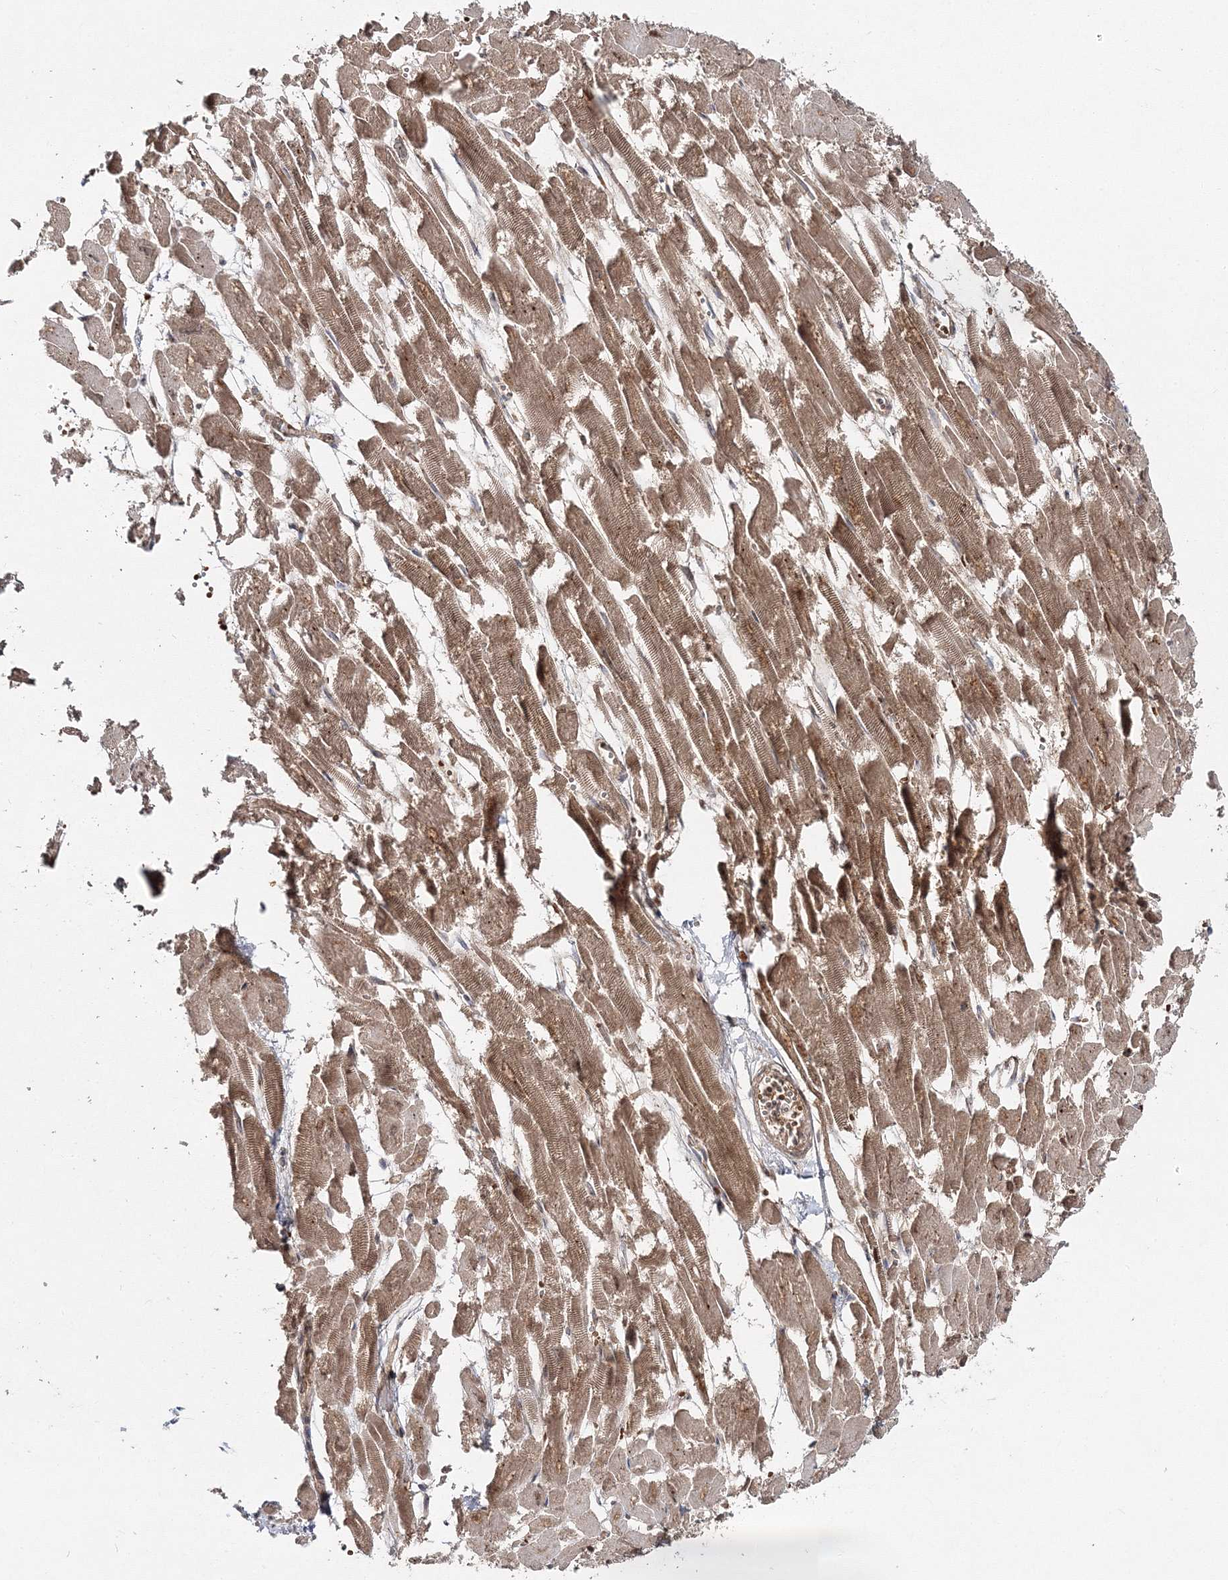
{"staining": {"intensity": "moderate", "quantity": "25%-75%", "location": "cytoplasmic/membranous"}, "tissue": "heart muscle", "cell_type": "Cardiomyocytes", "image_type": "normal", "snomed": [{"axis": "morphology", "description": "Normal tissue, NOS"}, {"axis": "topography", "description": "Heart"}], "caption": "Moderate cytoplasmic/membranous expression for a protein is present in about 25%-75% of cardiomyocytes of normal heart muscle using immunohistochemistry.", "gene": "PCBD2", "patient": {"sex": "male", "age": 54}}